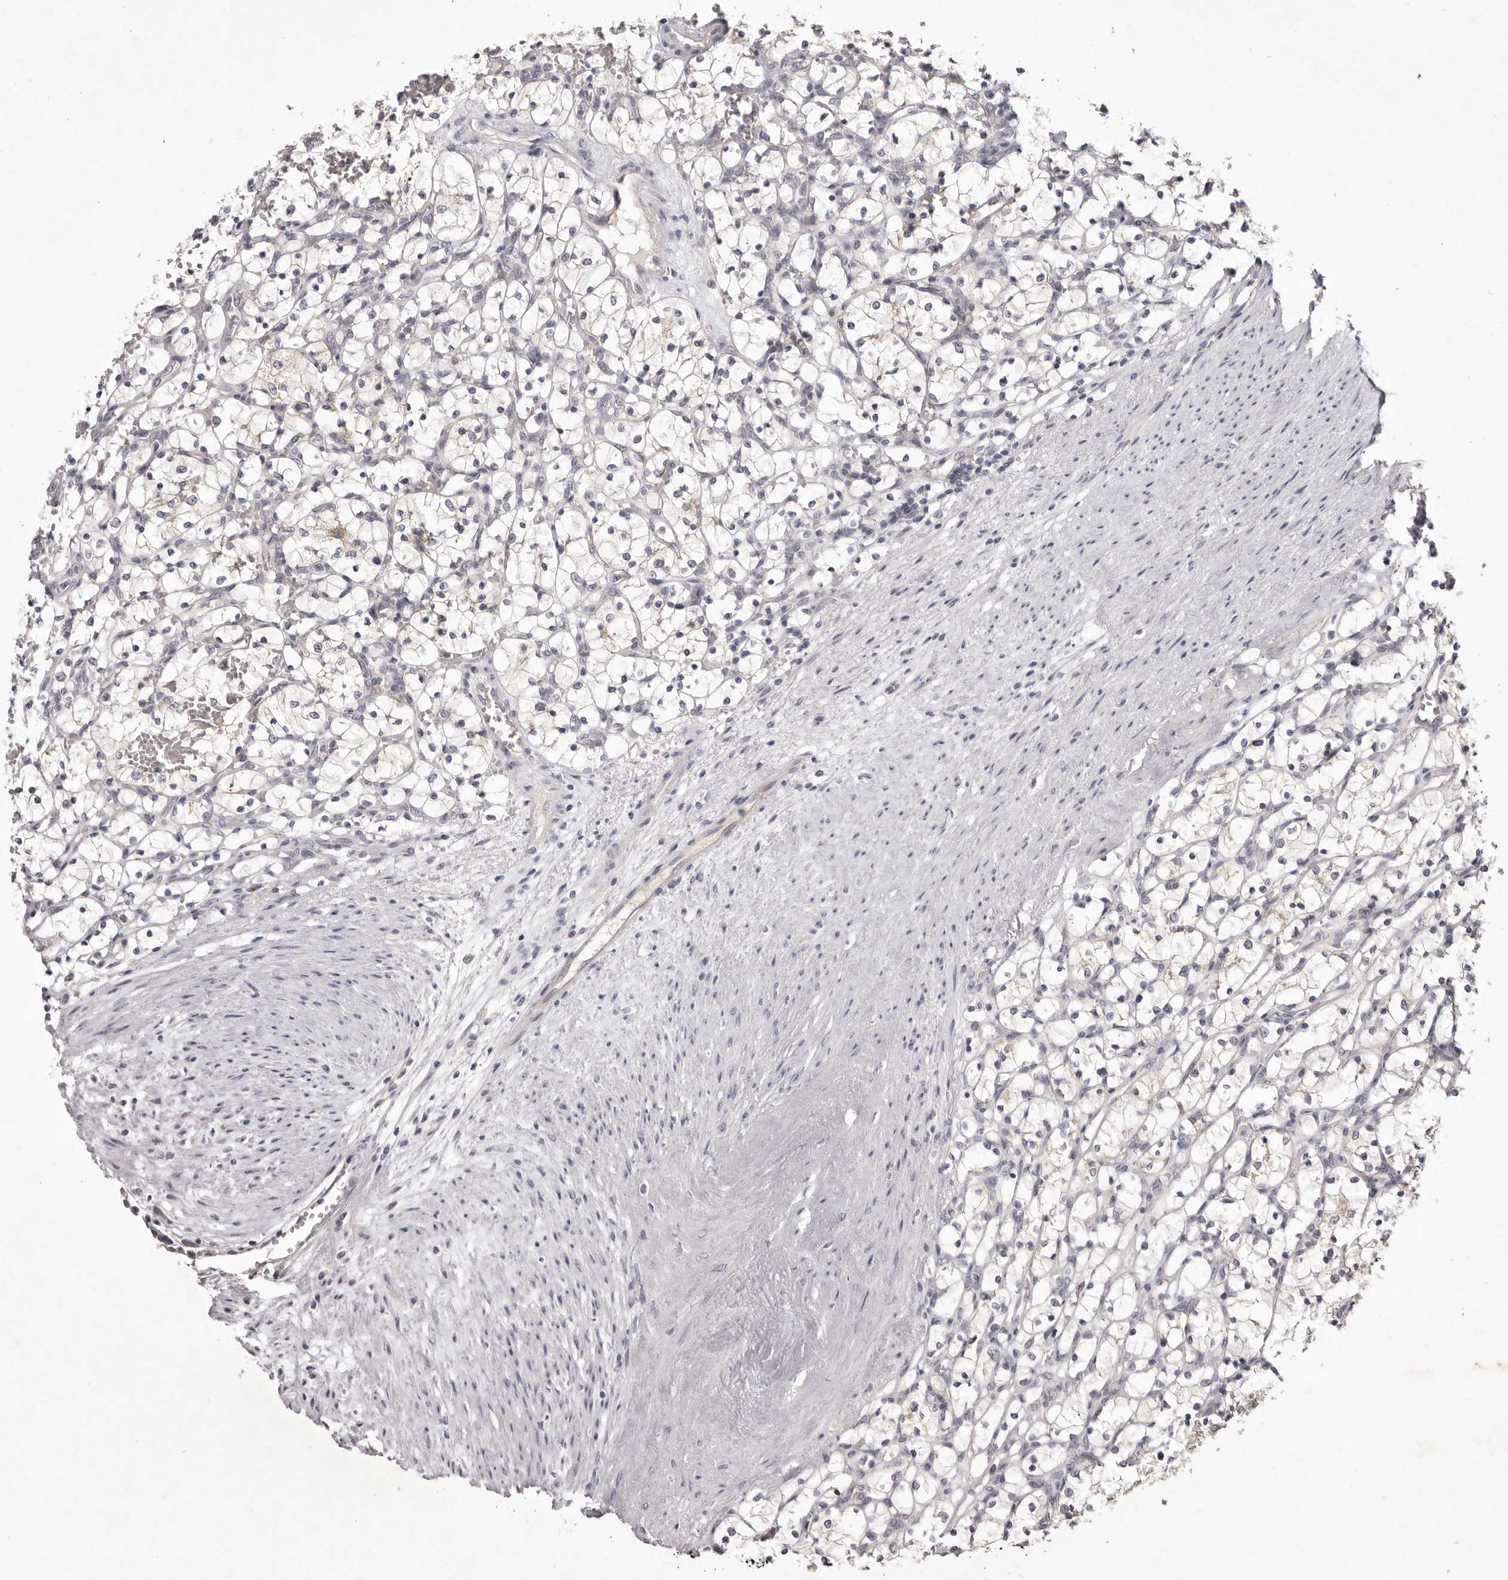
{"staining": {"intensity": "negative", "quantity": "none", "location": "none"}, "tissue": "renal cancer", "cell_type": "Tumor cells", "image_type": "cancer", "snomed": [{"axis": "morphology", "description": "Adenocarcinoma, NOS"}, {"axis": "topography", "description": "Kidney"}], "caption": "A high-resolution image shows IHC staining of renal cancer (adenocarcinoma), which demonstrates no significant expression in tumor cells.", "gene": "GARNL3", "patient": {"sex": "female", "age": 69}}